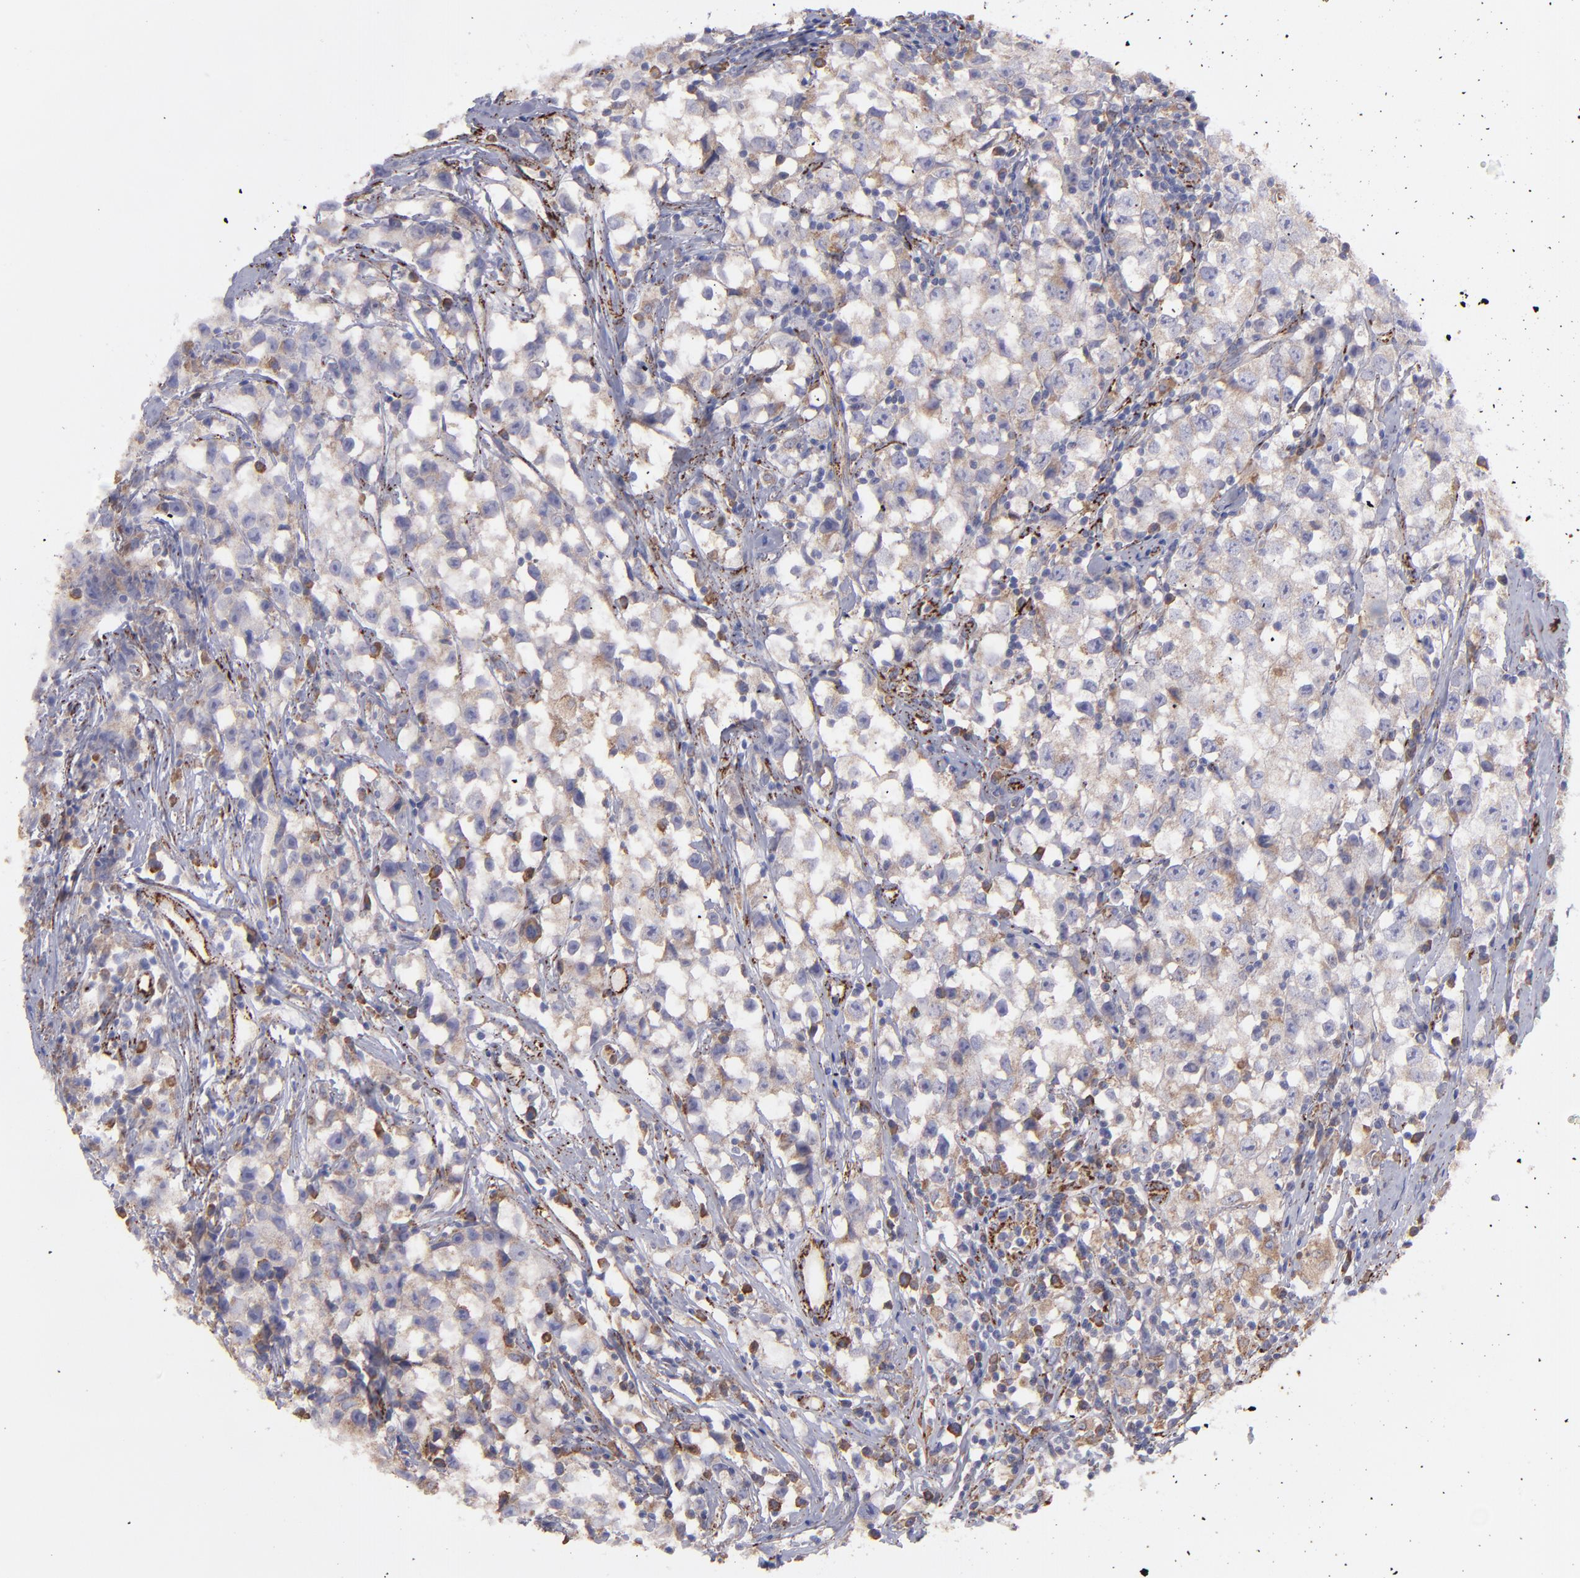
{"staining": {"intensity": "weak", "quantity": "25%-75%", "location": "cytoplasmic/membranous"}, "tissue": "testis cancer", "cell_type": "Tumor cells", "image_type": "cancer", "snomed": [{"axis": "morphology", "description": "Seminoma, NOS"}, {"axis": "topography", "description": "Testis"}], "caption": "Testis cancer (seminoma) tissue exhibits weak cytoplasmic/membranous positivity in approximately 25%-75% of tumor cells, visualized by immunohistochemistry.", "gene": "MAOB", "patient": {"sex": "male", "age": 35}}